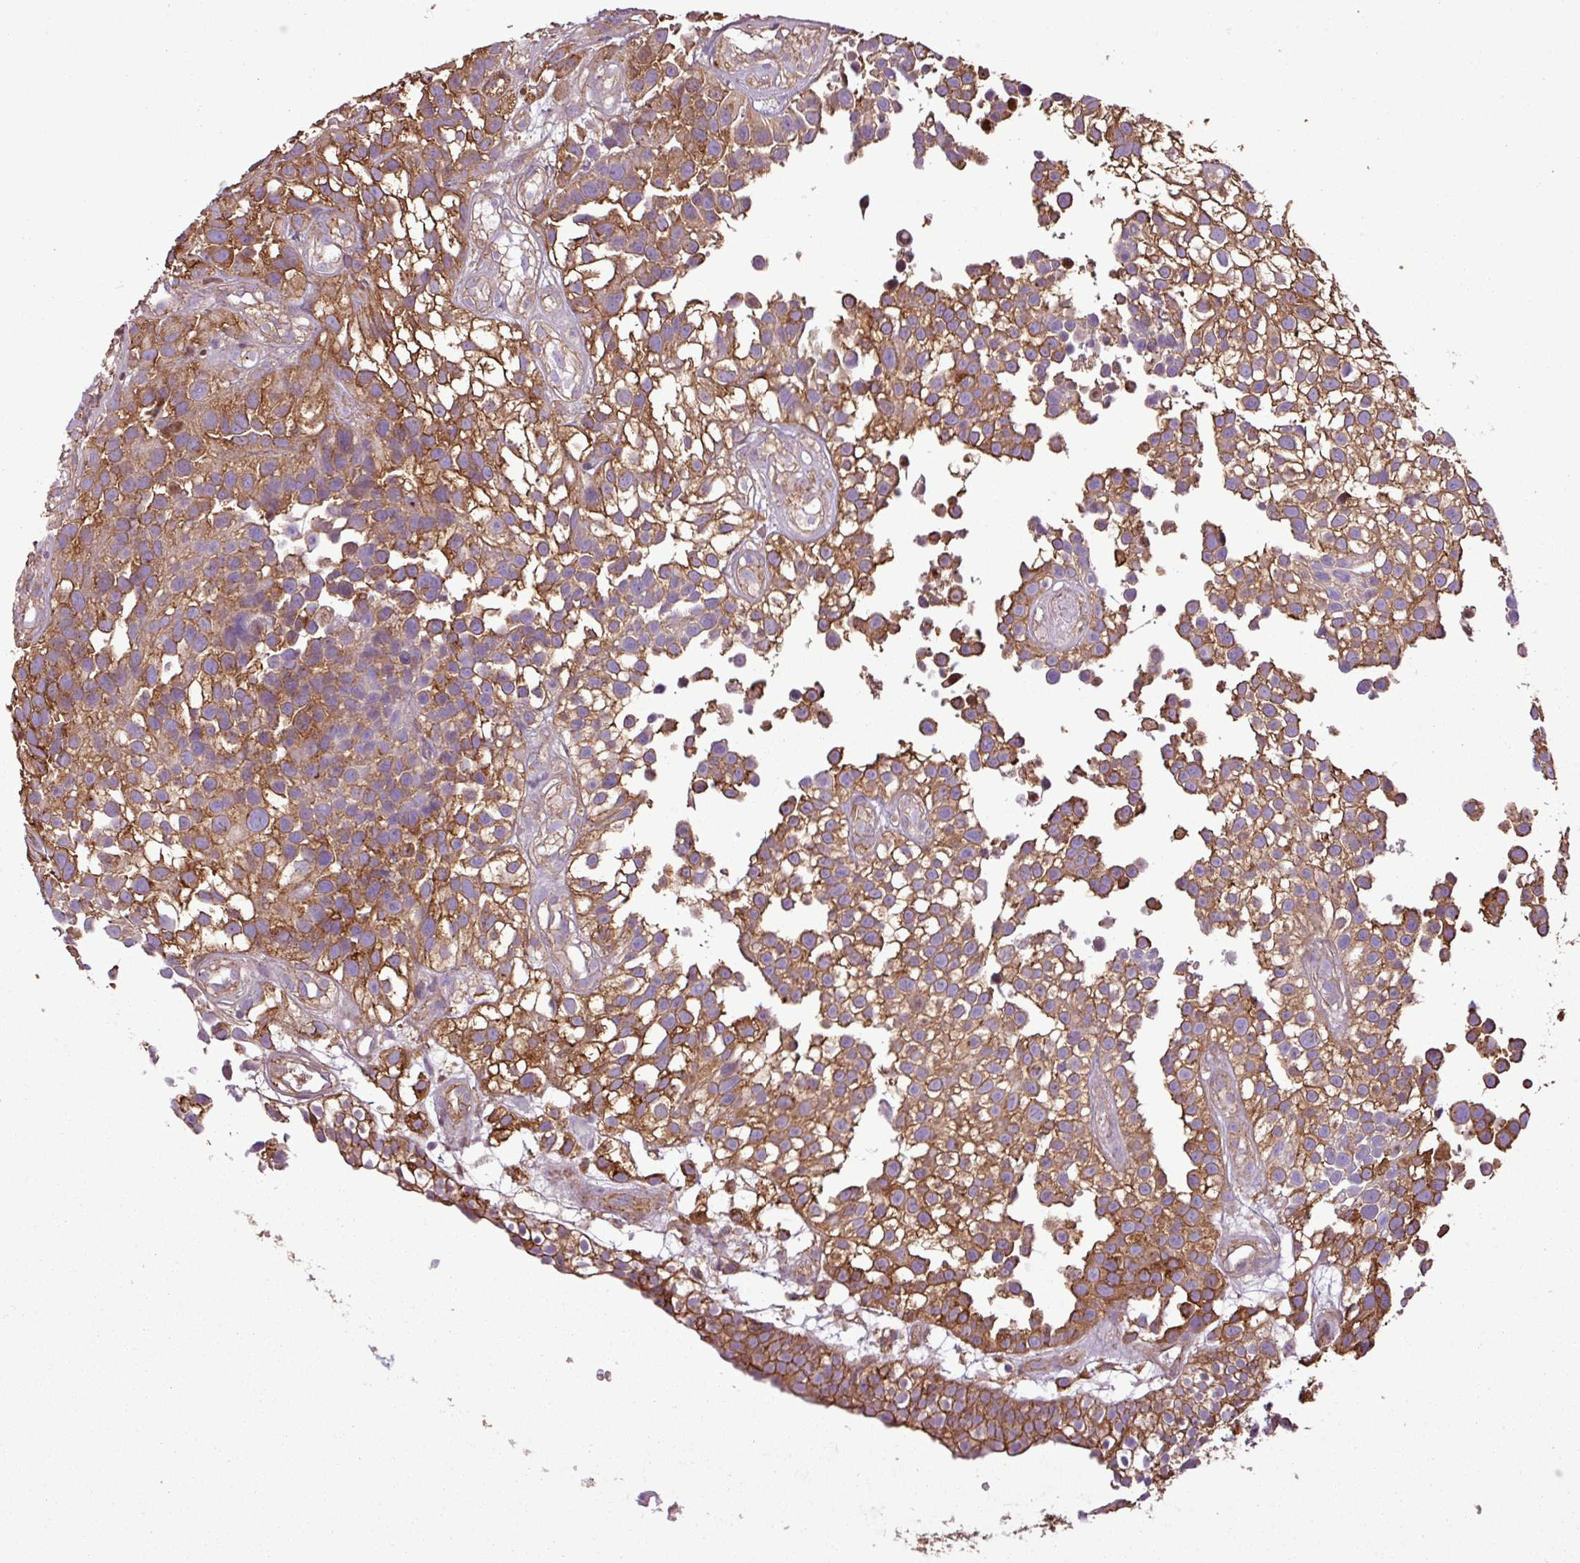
{"staining": {"intensity": "moderate", "quantity": ">75%", "location": "cytoplasmic/membranous"}, "tissue": "urothelial cancer", "cell_type": "Tumor cells", "image_type": "cancer", "snomed": [{"axis": "morphology", "description": "Urothelial carcinoma, High grade"}, {"axis": "topography", "description": "Urinary bladder"}], "caption": "The histopathology image exhibits staining of urothelial cancer, revealing moderate cytoplasmic/membranous protein expression (brown color) within tumor cells. Immunohistochemistry (ihc) stains the protein in brown and the nuclei are stained blue.", "gene": "PACSIN2", "patient": {"sex": "male", "age": 56}}